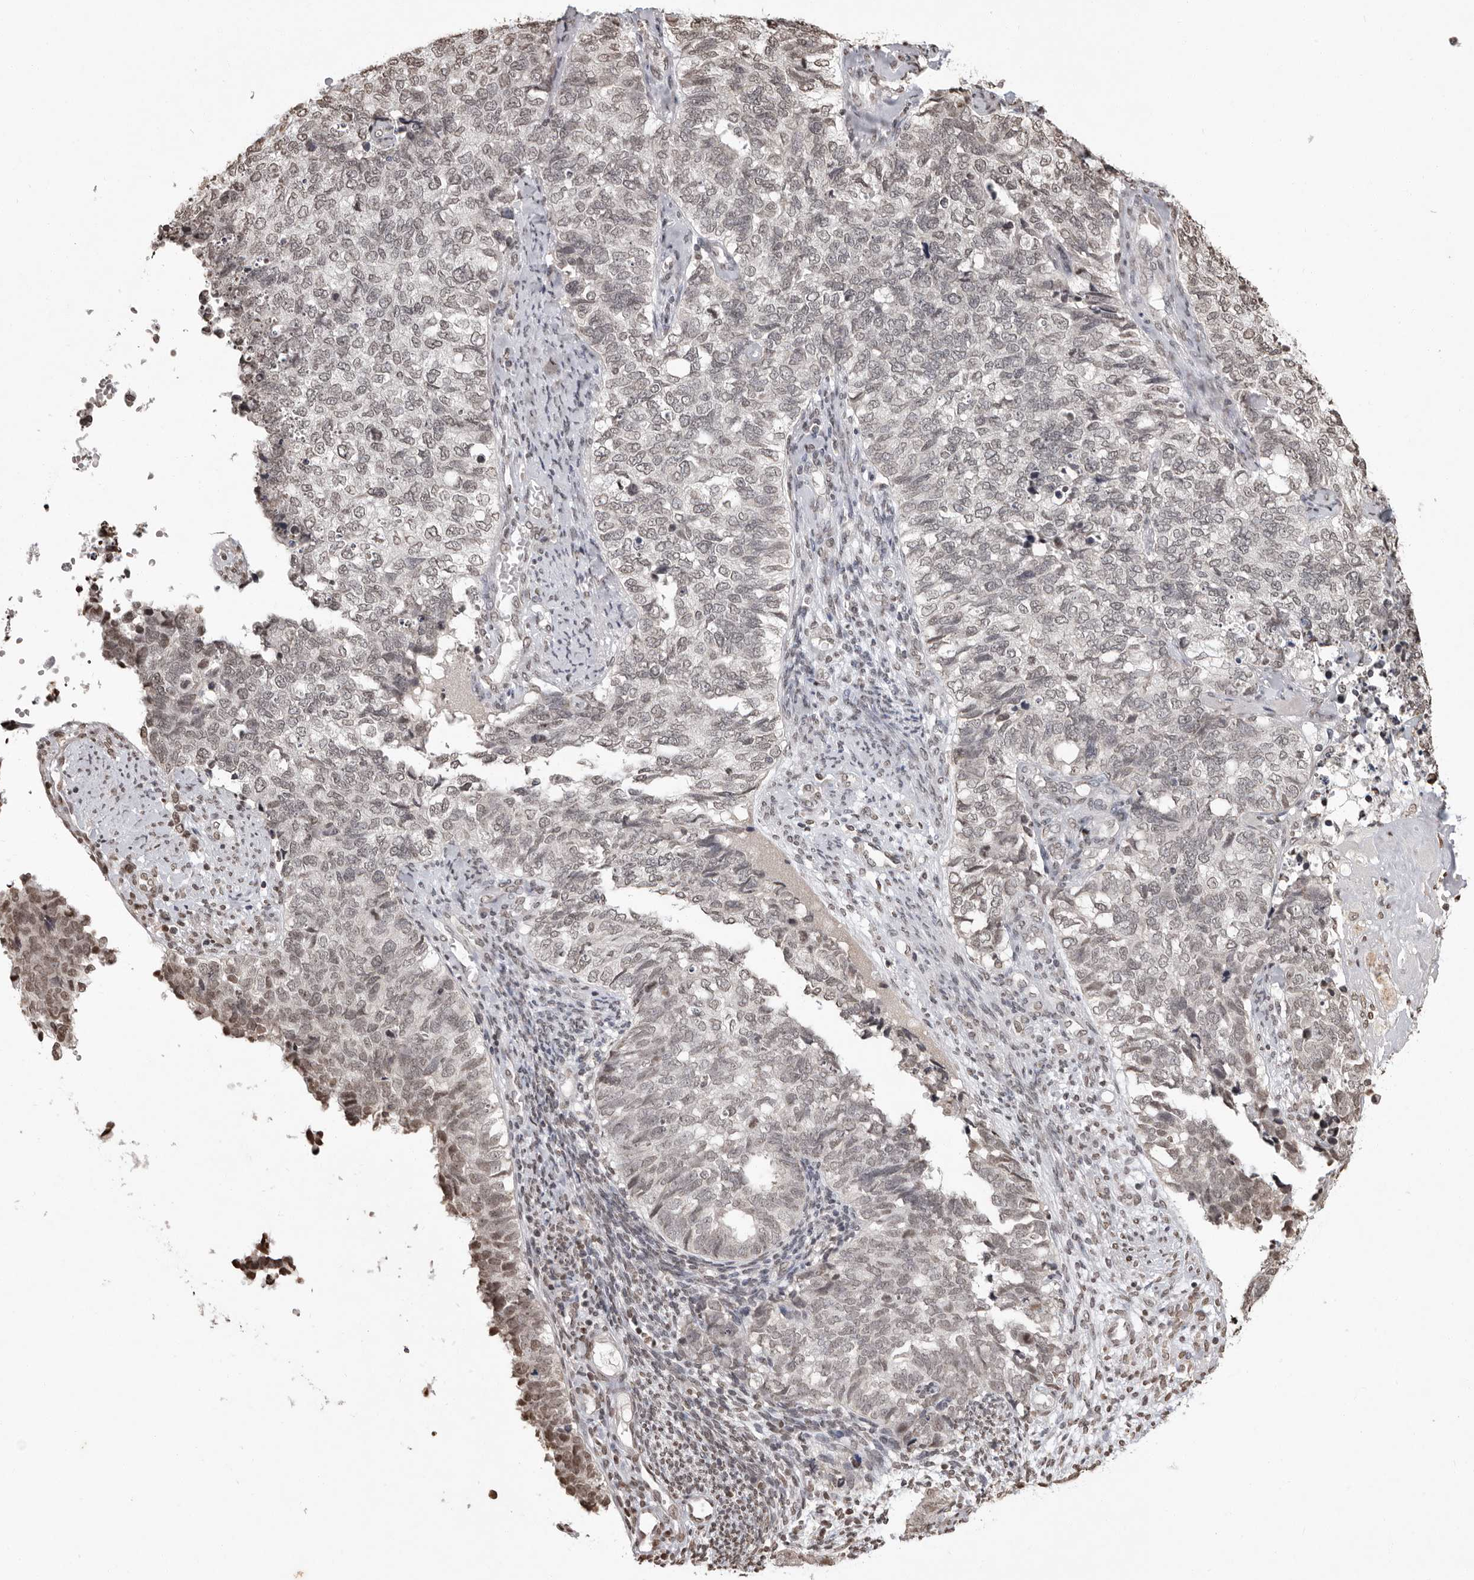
{"staining": {"intensity": "weak", "quantity": "<25%", "location": "nuclear"}, "tissue": "cervical cancer", "cell_type": "Tumor cells", "image_type": "cancer", "snomed": [{"axis": "morphology", "description": "Squamous cell carcinoma, NOS"}, {"axis": "topography", "description": "Cervix"}], "caption": "The immunohistochemistry (IHC) photomicrograph has no significant staining in tumor cells of cervical cancer tissue.", "gene": "WDR45", "patient": {"sex": "female", "age": 63}}